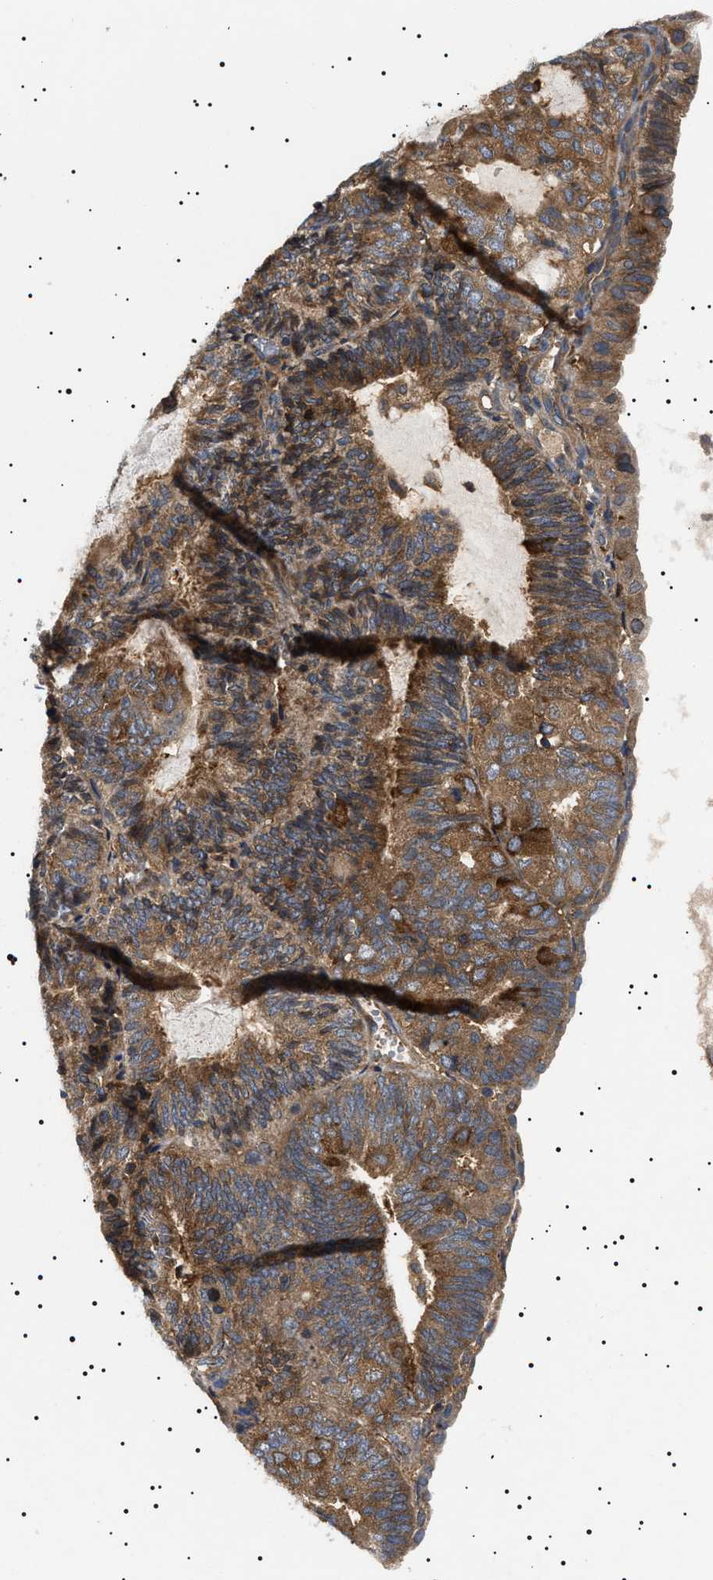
{"staining": {"intensity": "moderate", "quantity": ">75%", "location": "cytoplasmic/membranous"}, "tissue": "endometrial cancer", "cell_type": "Tumor cells", "image_type": "cancer", "snomed": [{"axis": "morphology", "description": "Adenocarcinoma, NOS"}, {"axis": "topography", "description": "Endometrium"}], "caption": "Protein staining displays moderate cytoplasmic/membranous positivity in approximately >75% of tumor cells in adenocarcinoma (endometrial).", "gene": "TPP2", "patient": {"sex": "female", "age": 81}}